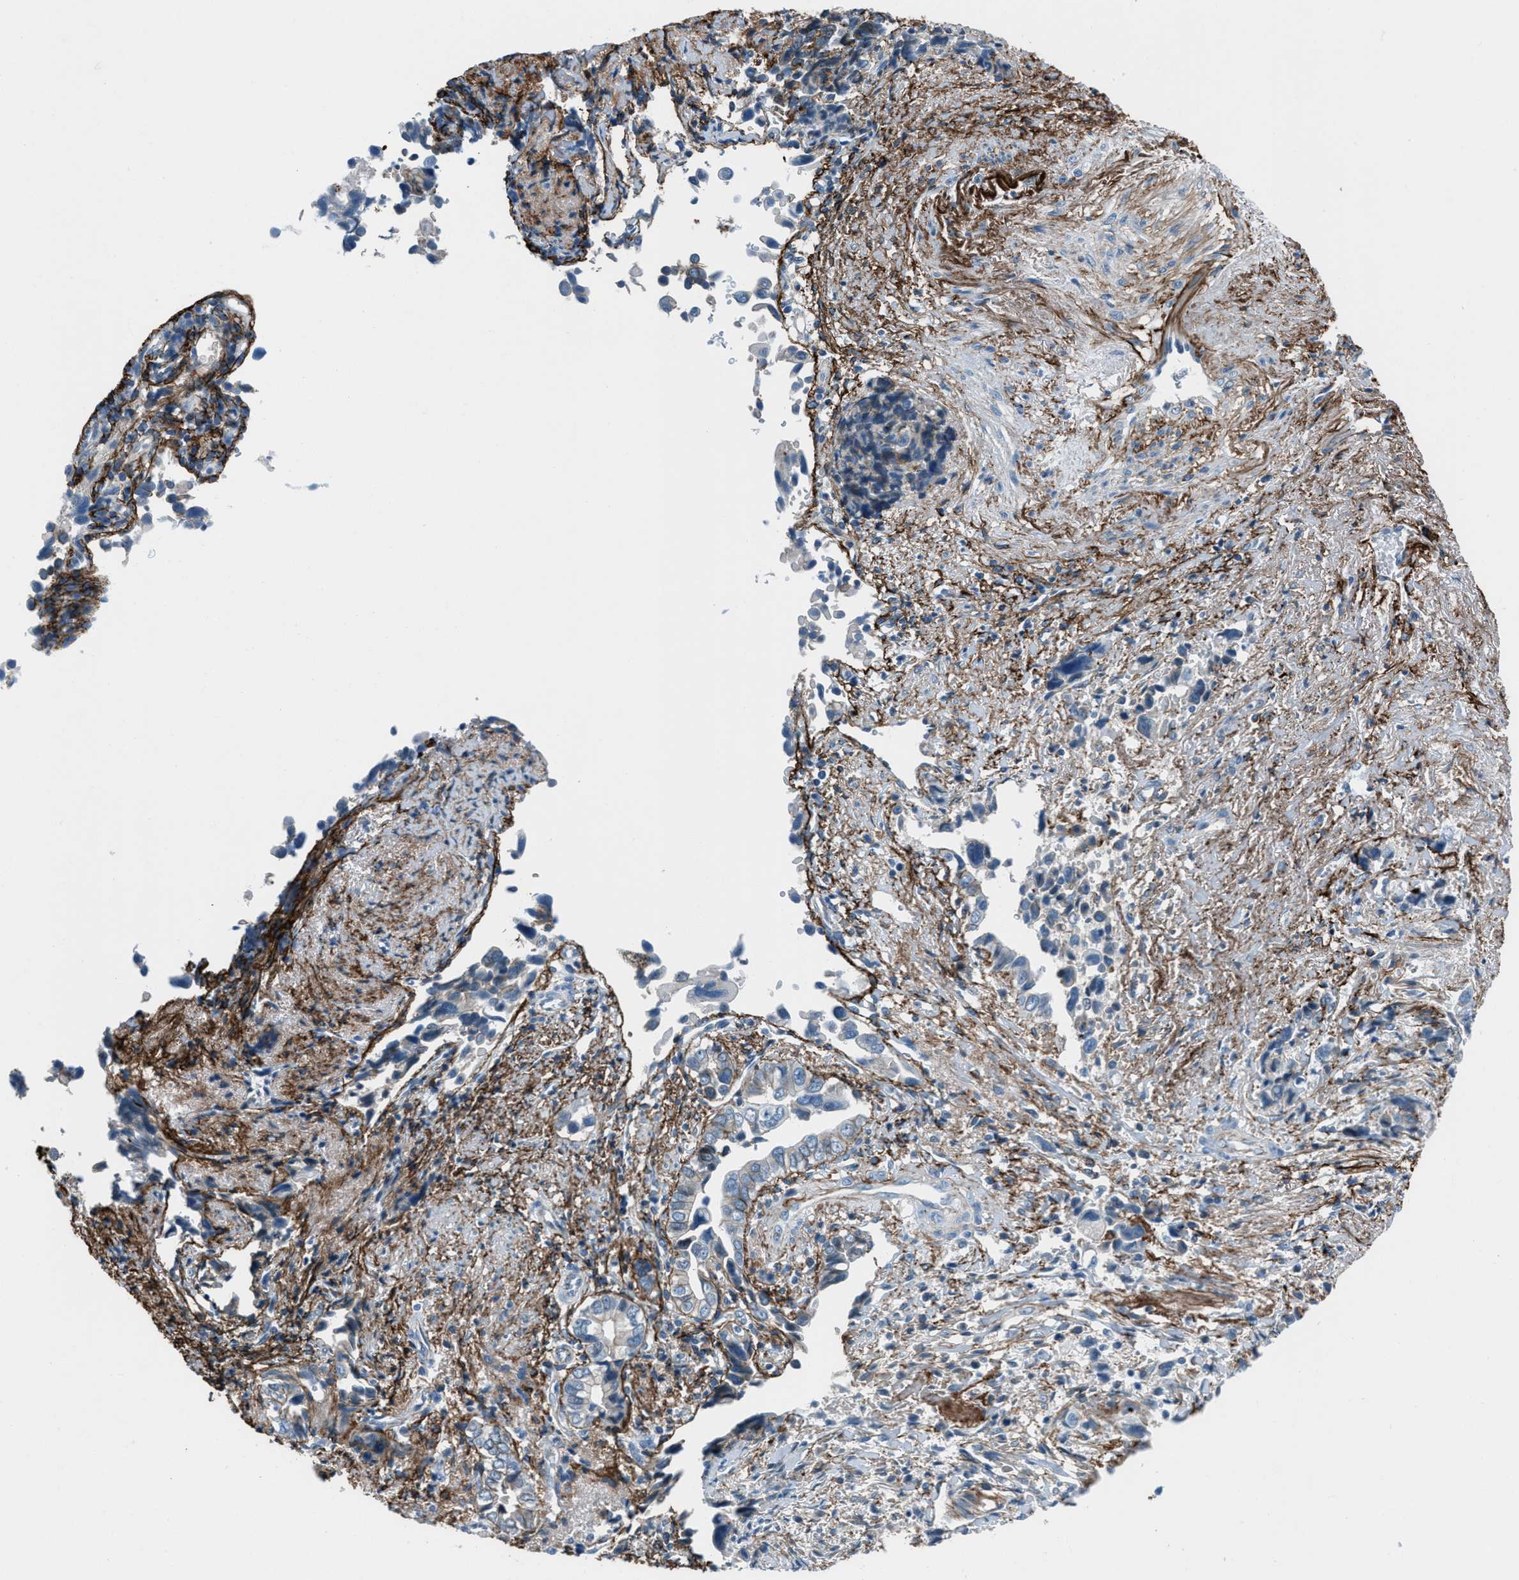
{"staining": {"intensity": "weak", "quantity": "<25%", "location": "cytoplasmic/membranous"}, "tissue": "liver cancer", "cell_type": "Tumor cells", "image_type": "cancer", "snomed": [{"axis": "morphology", "description": "Cholangiocarcinoma"}, {"axis": "topography", "description": "Liver"}], "caption": "There is no significant expression in tumor cells of liver cholangiocarcinoma.", "gene": "FBN1", "patient": {"sex": "female", "age": 79}}